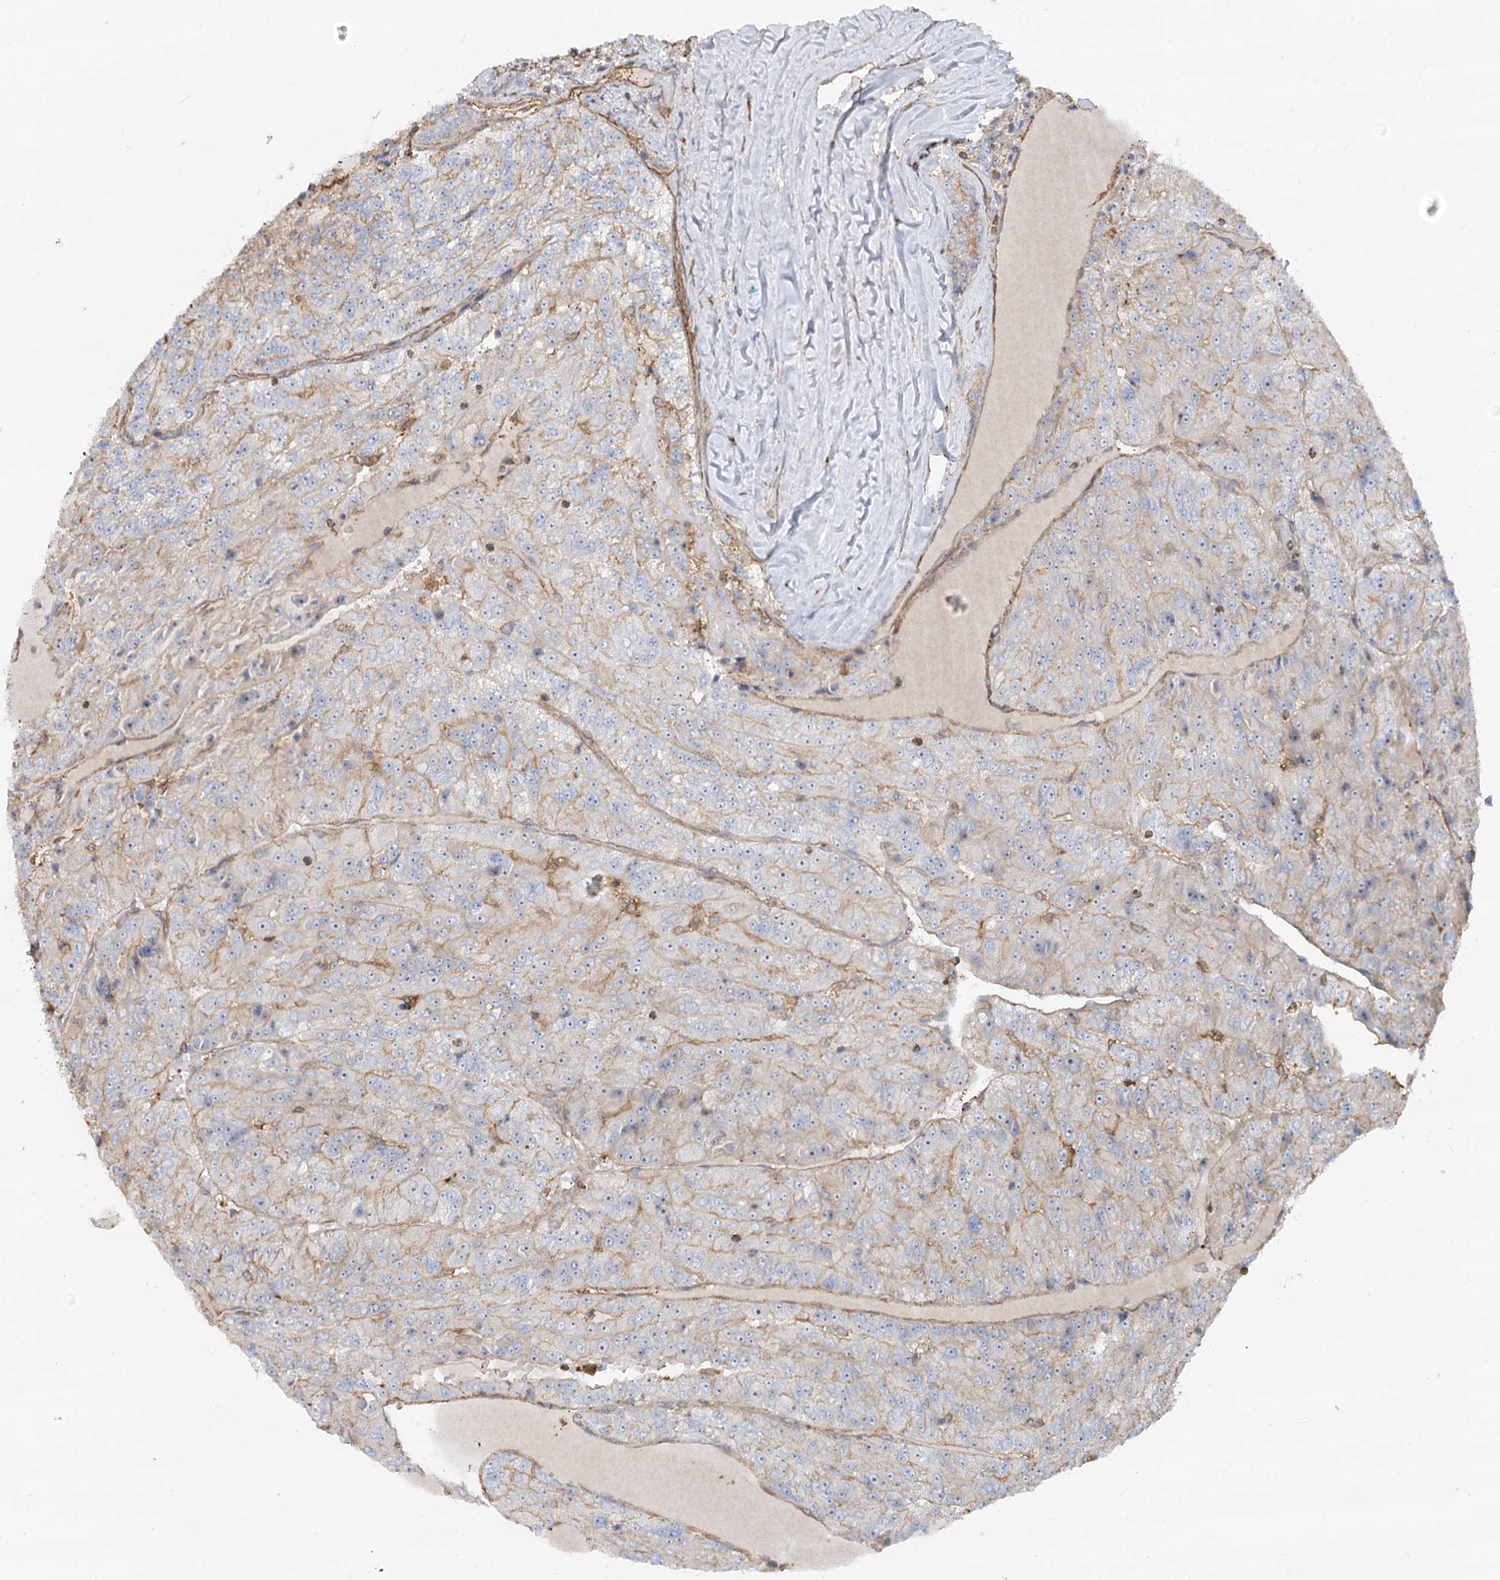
{"staining": {"intensity": "weak", "quantity": "<25%", "location": "cytoplasmic/membranous"}, "tissue": "renal cancer", "cell_type": "Tumor cells", "image_type": "cancer", "snomed": [{"axis": "morphology", "description": "Adenocarcinoma, NOS"}, {"axis": "topography", "description": "Kidney"}], "caption": "This is a image of immunohistochemistry staining of renal cancer, which shows no staining in tumor cells.", "gene": "WDR36", "patient": {"sex": "female", "age": 63}}